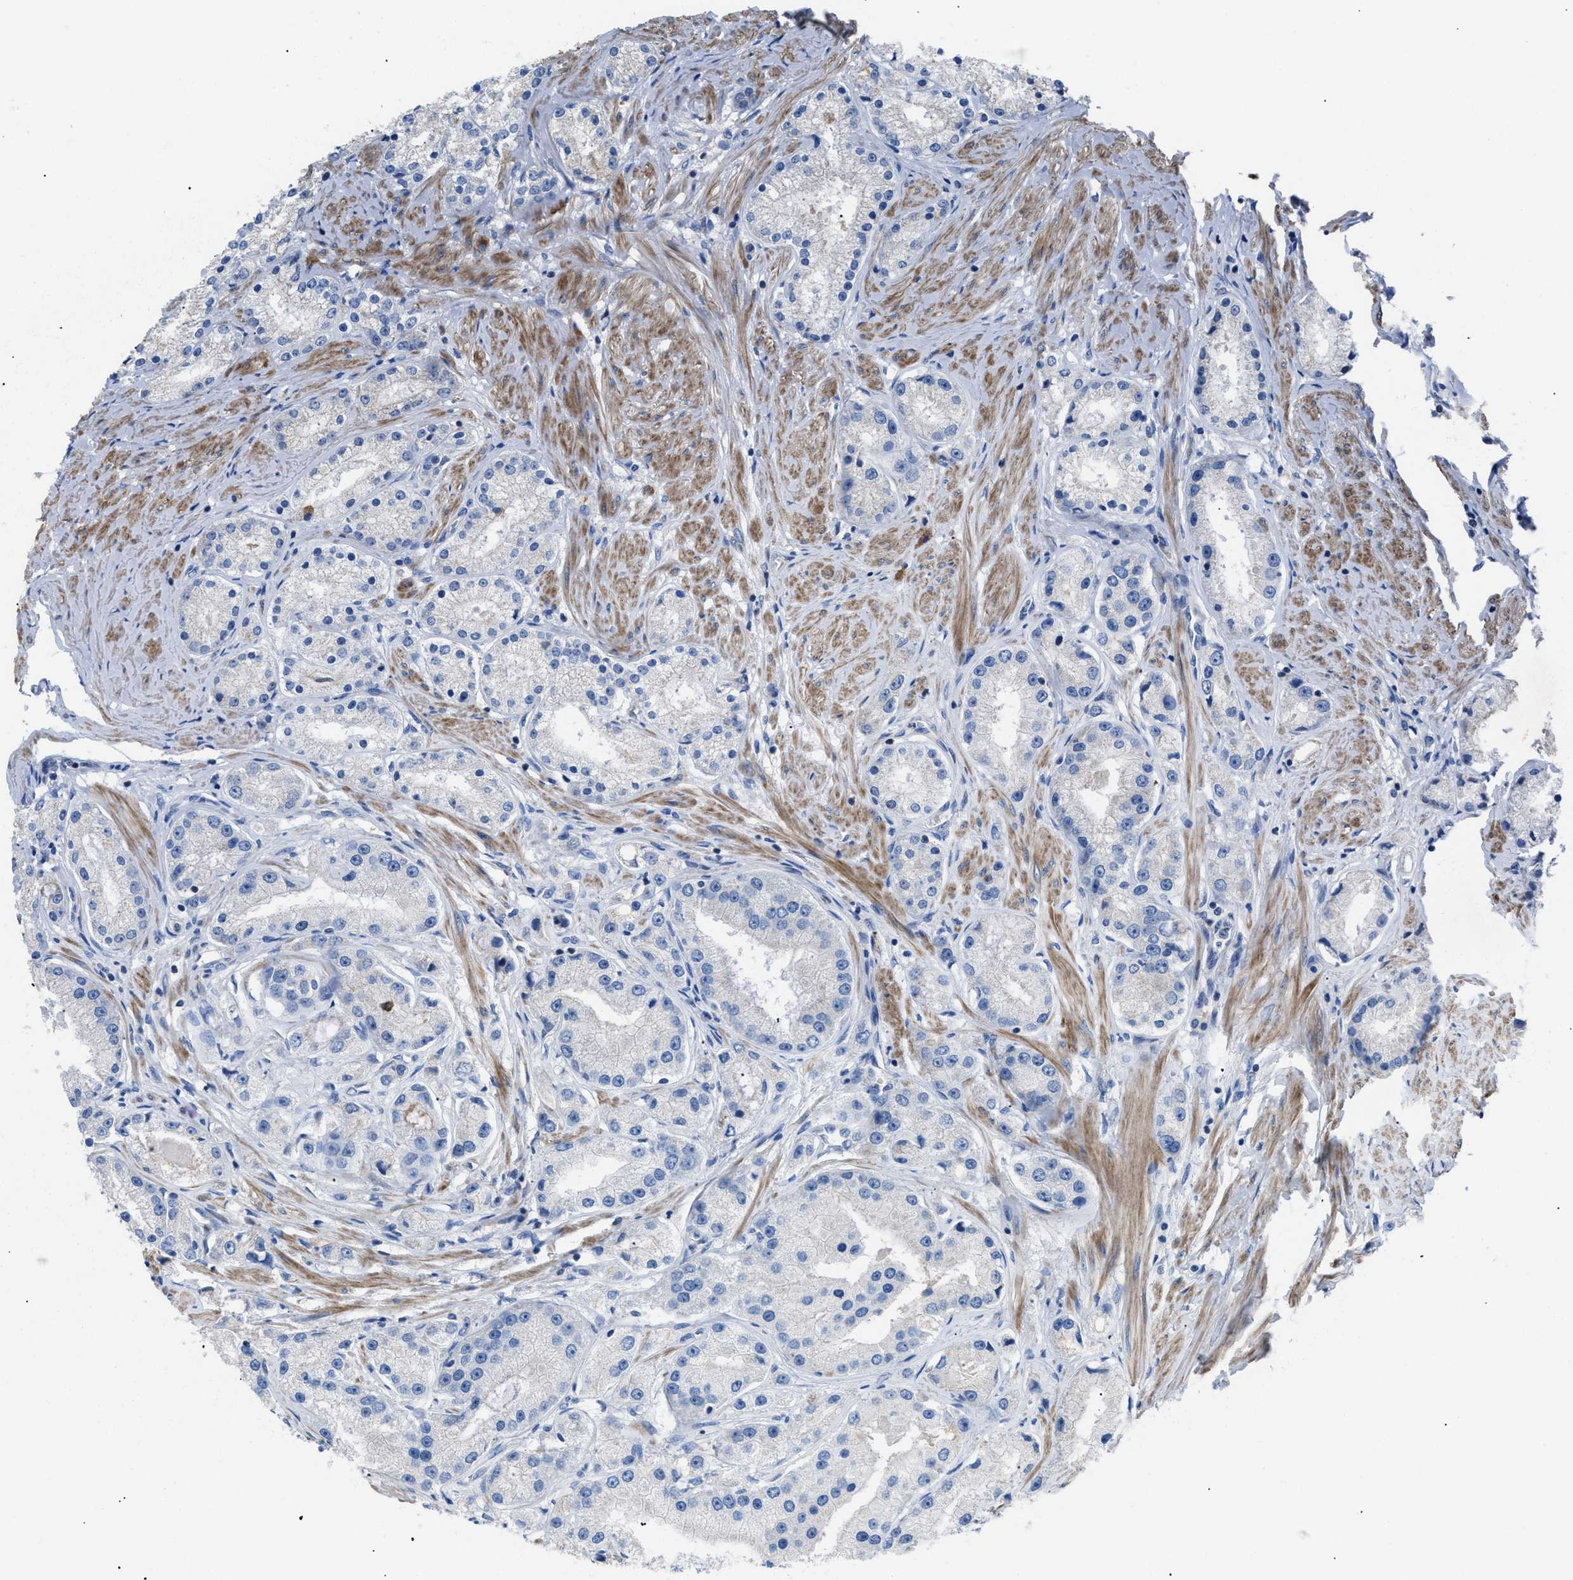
{"staining": {"intensity": "negative", "quantity": "none", "location": "none"}, "tissue": "prostate cancer", "cell_type": "Tumor cells", "image_type": "cancer", "snomed": [{"axis": "morphology", "description": "Adenocarcinoma, Low grade"}, {"axis": "topography", "description": "Prostate"}], "caption": "This is an immunohistochemistry (IHC) micrograph of prostate cancer. There is no expression in tumor cells.", "gene": "SGCZ", "patient": {"sex": "male", "age": 63}}